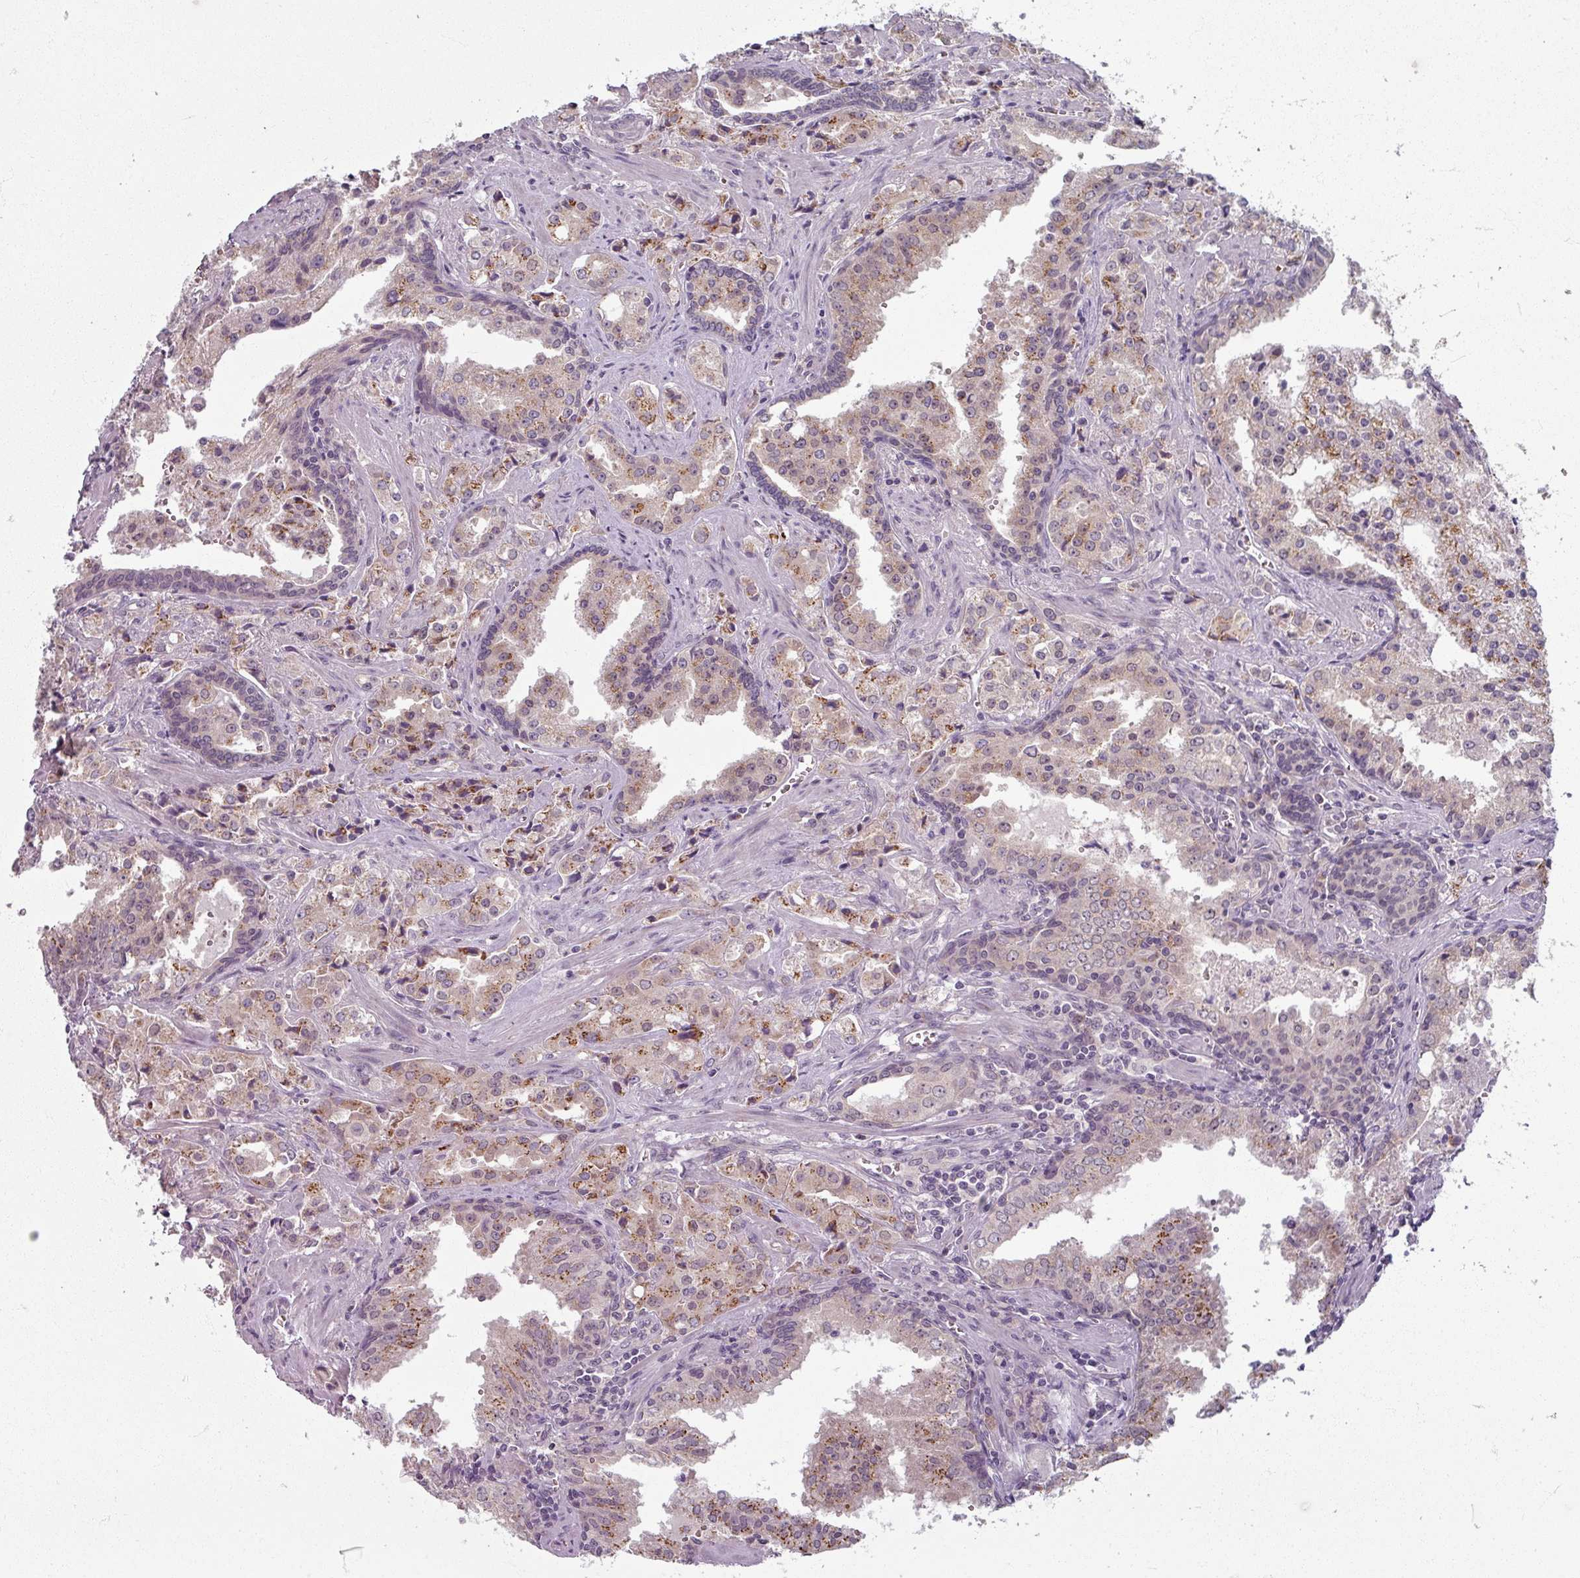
{"staining": {"intensity": "moderate", "quantity": ">75%", "location": "cytoplasmic/membranous"}, "tissue": "prostate cancer", "cell_type": "Tumor cells", "image_type": "cancer", "snomed": [{"axis": "morphology", "description": "Adenocarcinoma, High grade"}, {"axis": "topography", "description": "Prostate"}], "caption": "A brown stain highlights moderate cytoplasmic/membranous positivity of a protein in prostate adenocarcinoma (high-grade) tumor cells.", "gene": "KMT5C", "patient": {"sex": "male", "age": 68}}